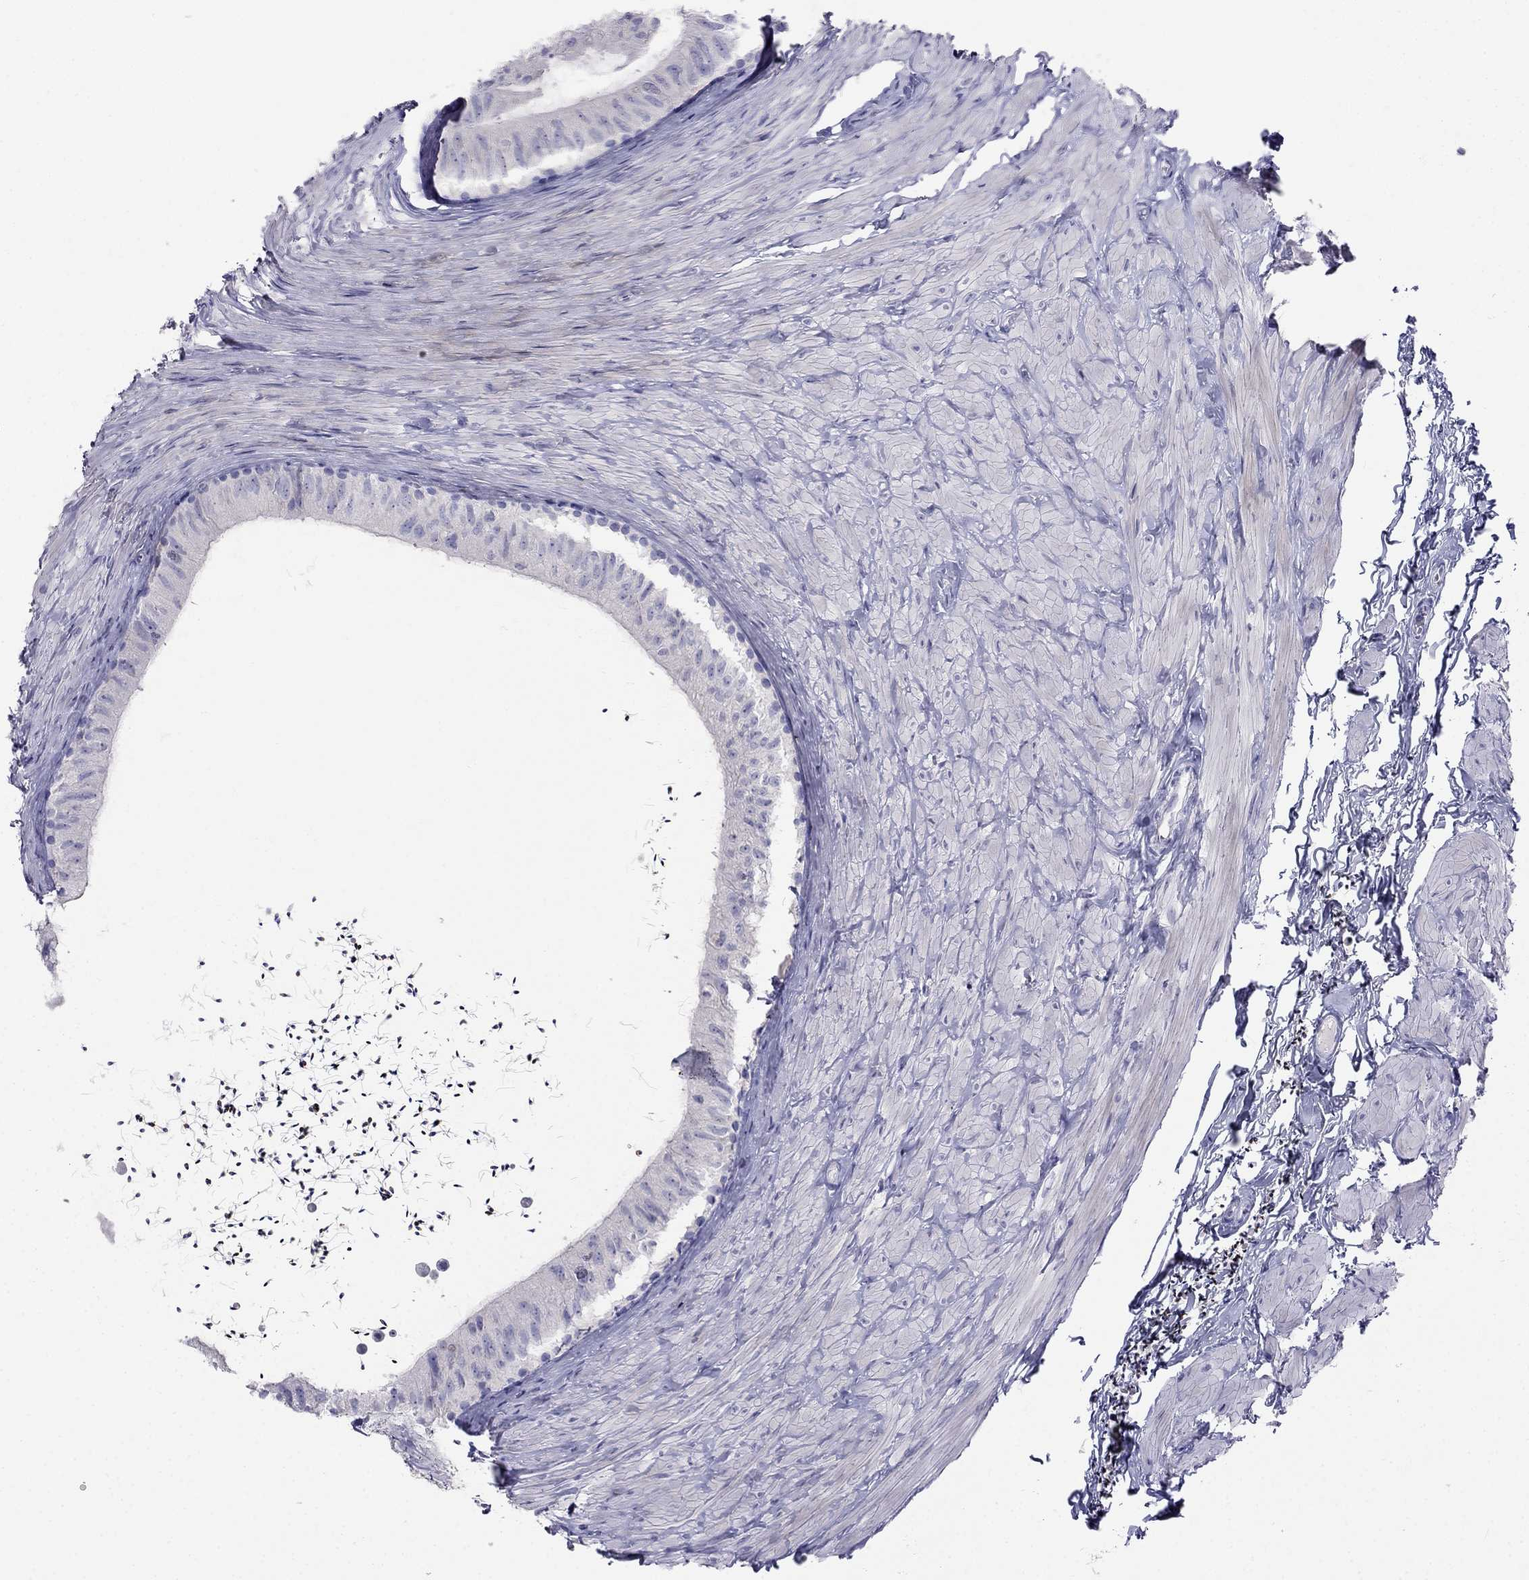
{"staining": {"intensity": "negative", "quantity": "none", "location": "none"}, "tissue": "epididymis", "cell_type": "Glandular cells", "image_type": "normal", "snomed": [{"axis": "morphology", "description": "Normal tissue, NOS"}, {"axis": "topography", "description": "Epididymis"}], "caption": "Protein analysis of benign epididymis exhibits no significant positivity in glandular cells. (Immunohistochemistry, brightfield microscopy, high magnification).", "gene": "RFLNA", "patient": {"sex": "male", "age": 32}}